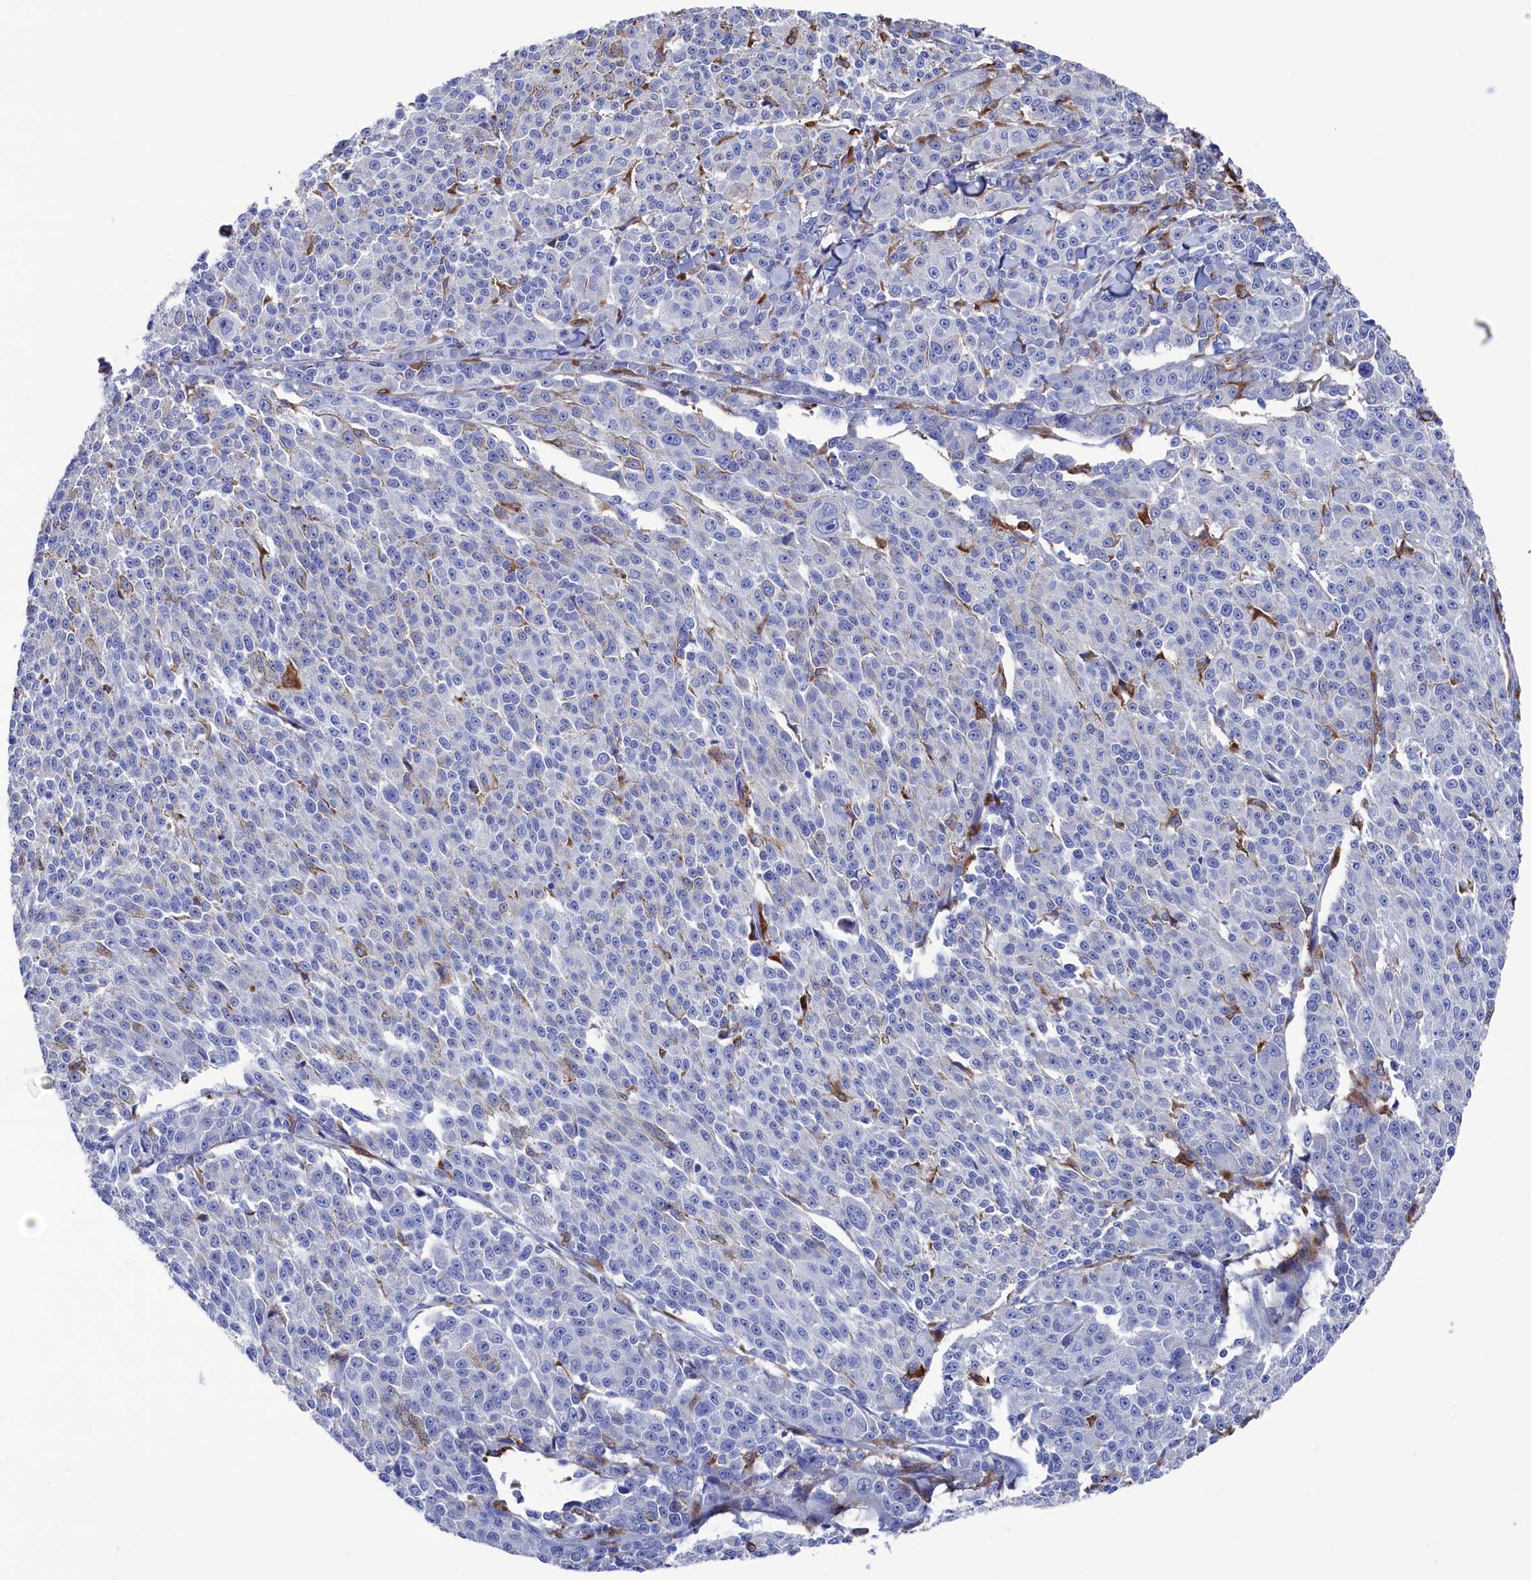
{"staining": {"intensity": "negative", "quantity": "none", "location": "none"}, "tissue": "melanoma", "cell_type": "Tumor cells", "image_type": "cancer", "snomed": [{"axis": "morphology", "description": "Malignant melanoma, NOS"}, {"axis": "topography", "description": "Skin"}], "caption": "This is an immunohistochemistry (IHC) histopathology image of human melanoma. There is no positivity in tumor cells.", "gene": "TYROBP", "patient": {"sex": "female", "age": 52}}